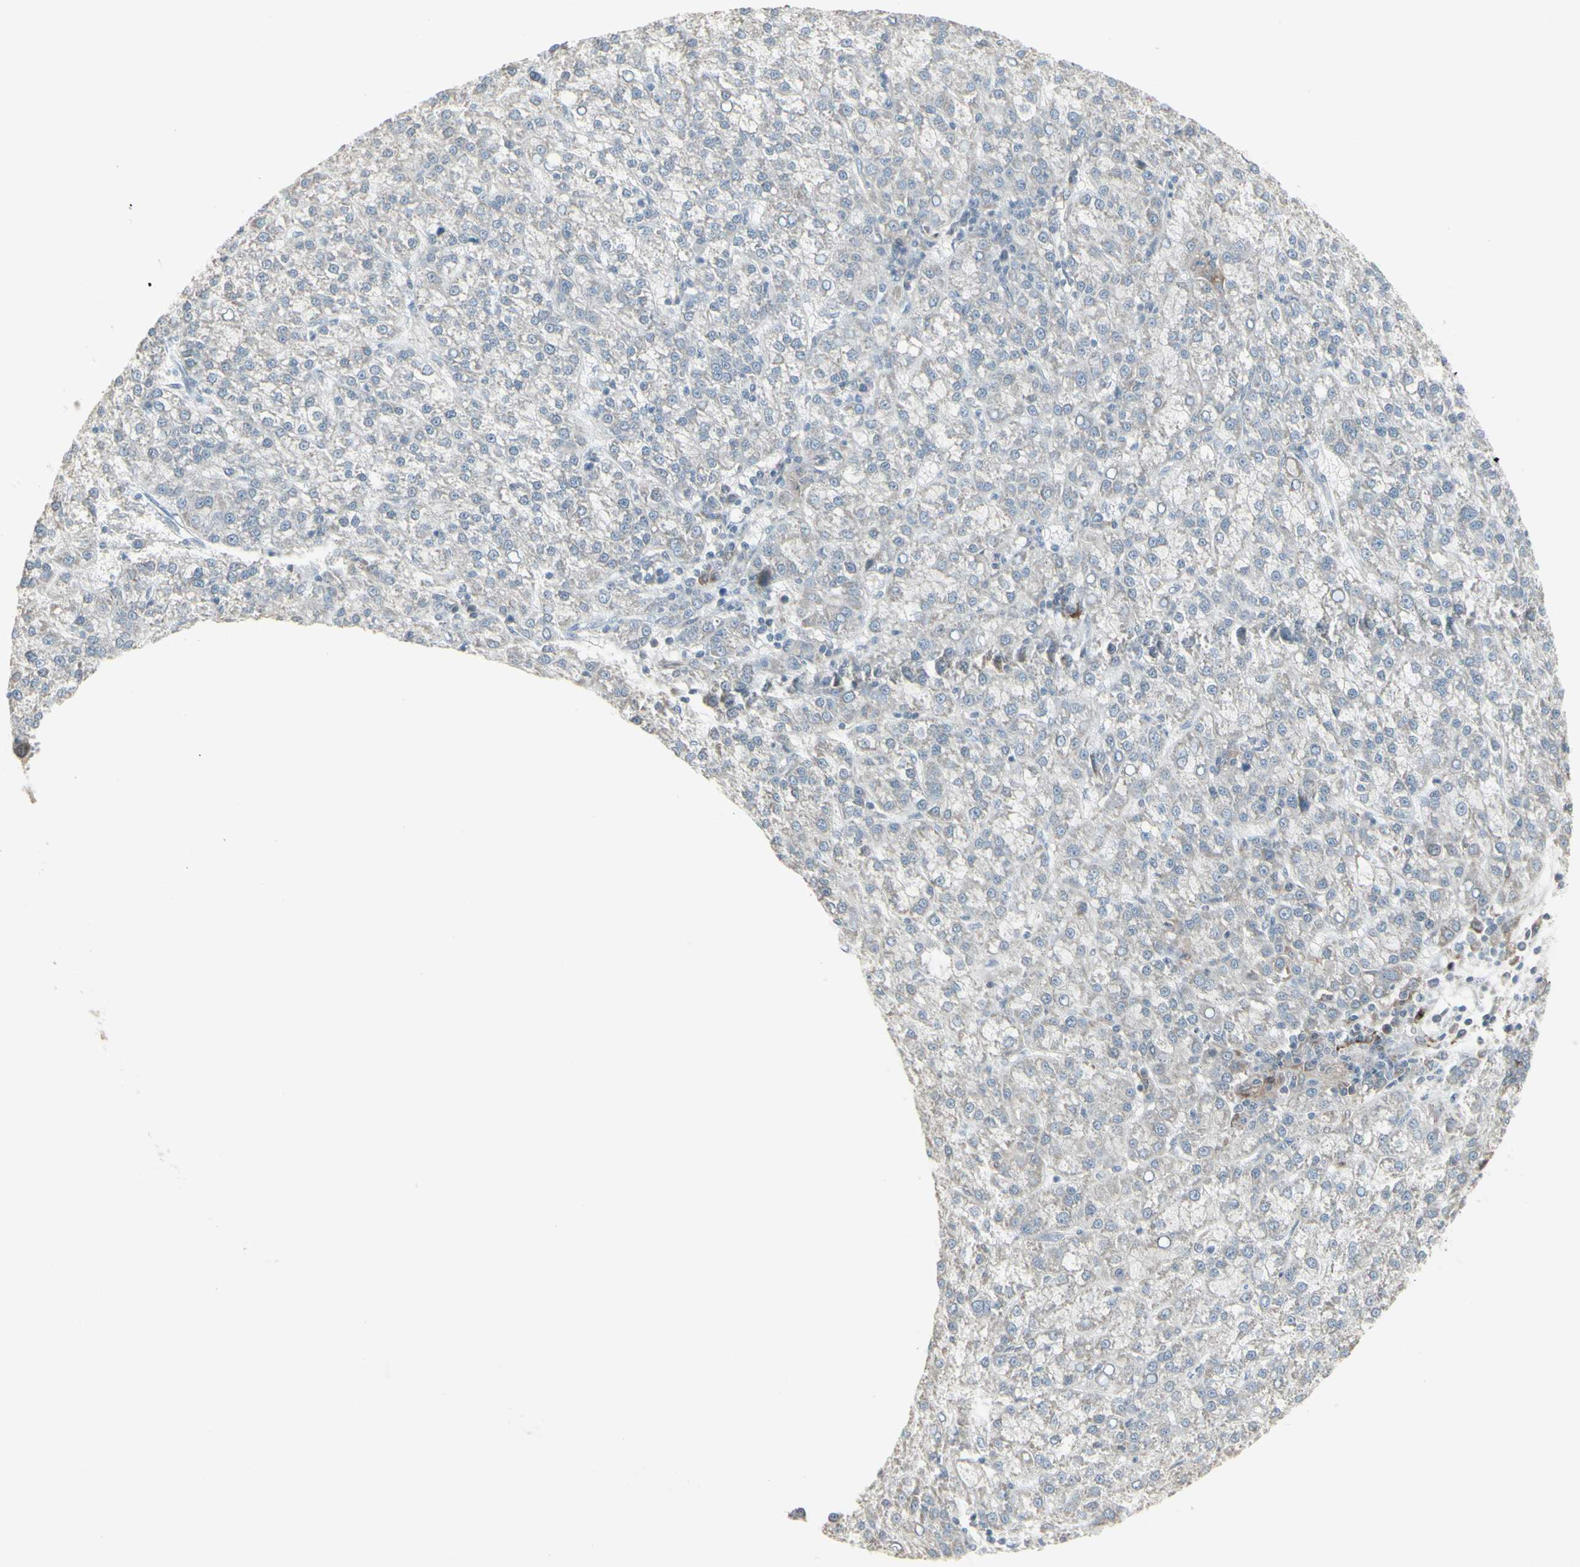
{"staining": {"intensity": "negative", "quantity": "none", "location": "none"}, "tissue": "liver cancer", "cell_type": "Tumor cells", "image_type": "cancer", "snomed": [{"axis": "morphology", "description": "Carcinoma, Hepatocellular, NOS"}, {"axis": "topography", "description": "Liver"}], "caption": "Histopathology image shows no significant protein positivity in tumor cells of liver hepatocellular carcinoma. (DAB immunohistochemistry (IHC), high magnification).", "gene": "SAMSN1", "patient": {"sex": "female", "age": 58}}